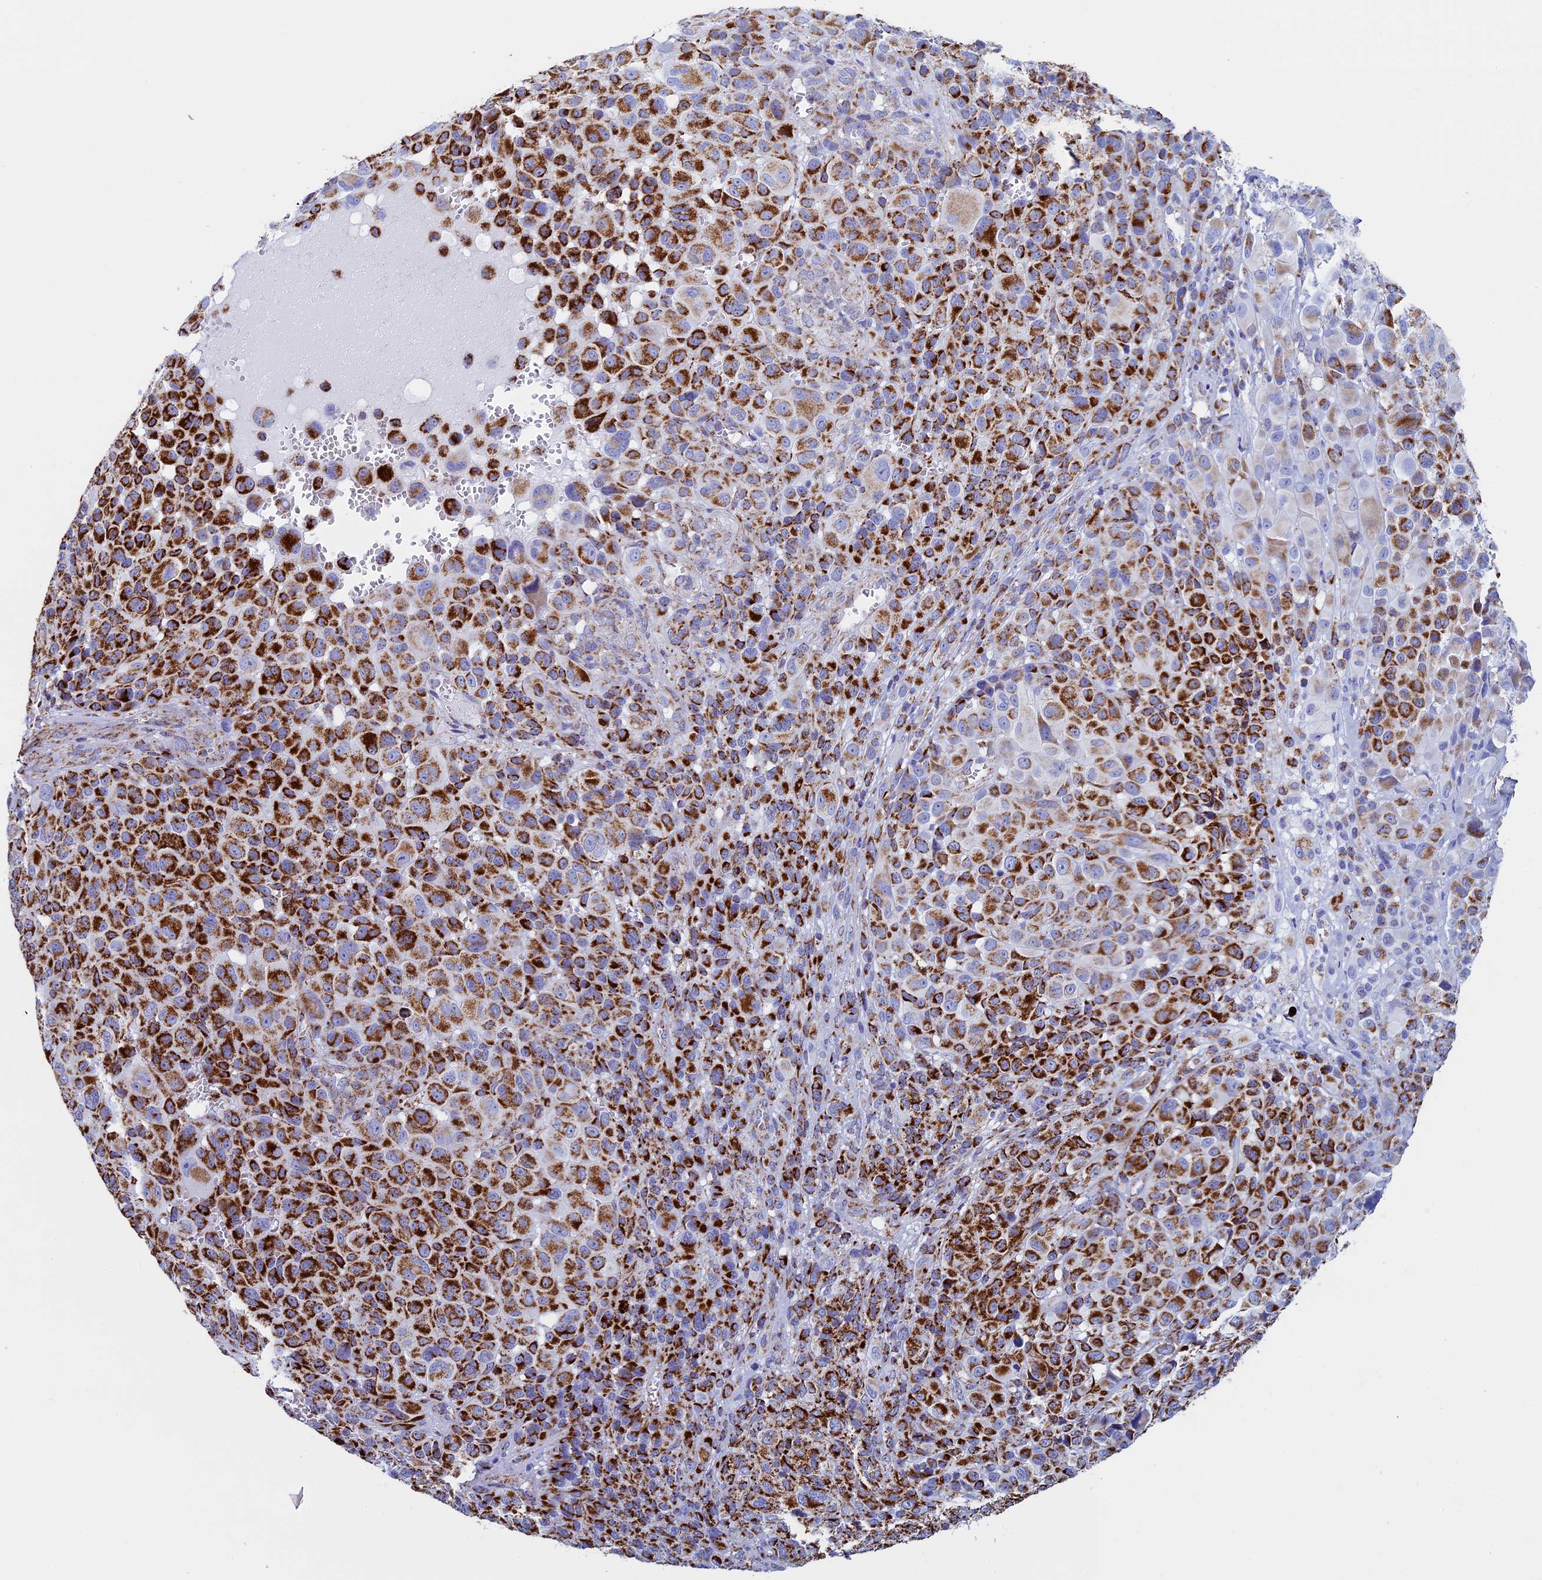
{"staining": {"intensity": "strong", "quantity": ">75%", "location": "cytoplasmic/membranous"}, "tissue": "melanoma", "cell_type": "Tumor cells", "image_type": "cancer", "snomed": [{"axis": "morphology", "description": "Malignant melanoma, NOS"}, {"axis": "topography", "description": "Skin of trunk"}], "caption": "IHC micrograph of melanoma stained for a protein (brown), which displays high levels of strong cytoplasmic/membranous positivity in about >75% of tumor cells.", "gene": "UQCRFS1", "patient": {"sex": "male", "age": 71}}